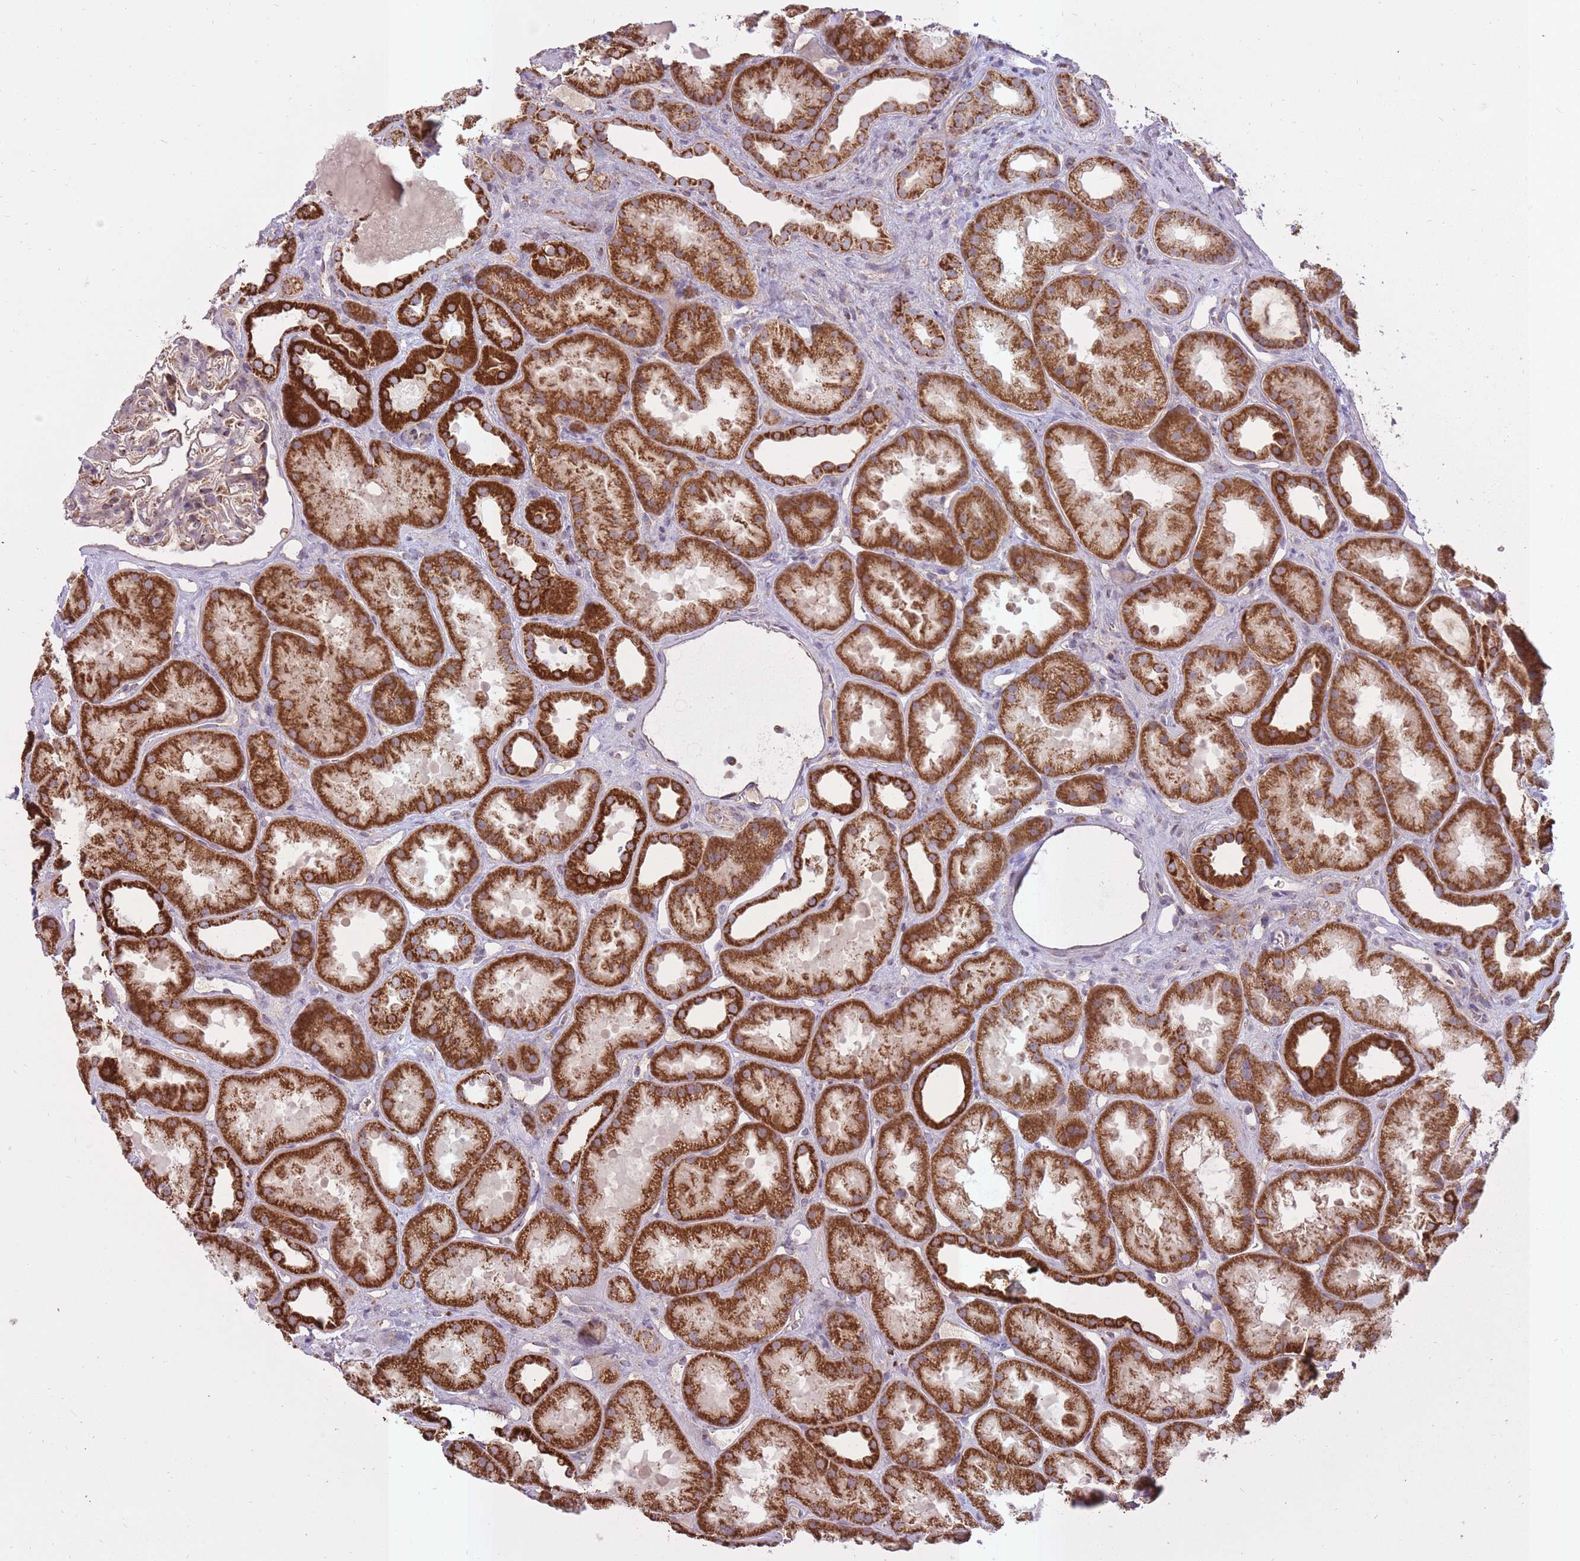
{"staining": {"intensity": "weak", "quantity": "<25%", "location": "cytoplasmic/membranous"}, "tissue": "kidney", "cell_type": "Cells in glomeruli", "image_type": "normal", "snomed": [{"axis": "morphology", "description": "Normal tissue, NOS"}, {"axis": "topography", "description": "Kidney"}], "caption": "Human kidney stained for a protein using immunohistochemistry demonstrates no expression in cells in glomeruli.", "gene": "LIN7C", "patient": {"sex": "male", "age": 61}}